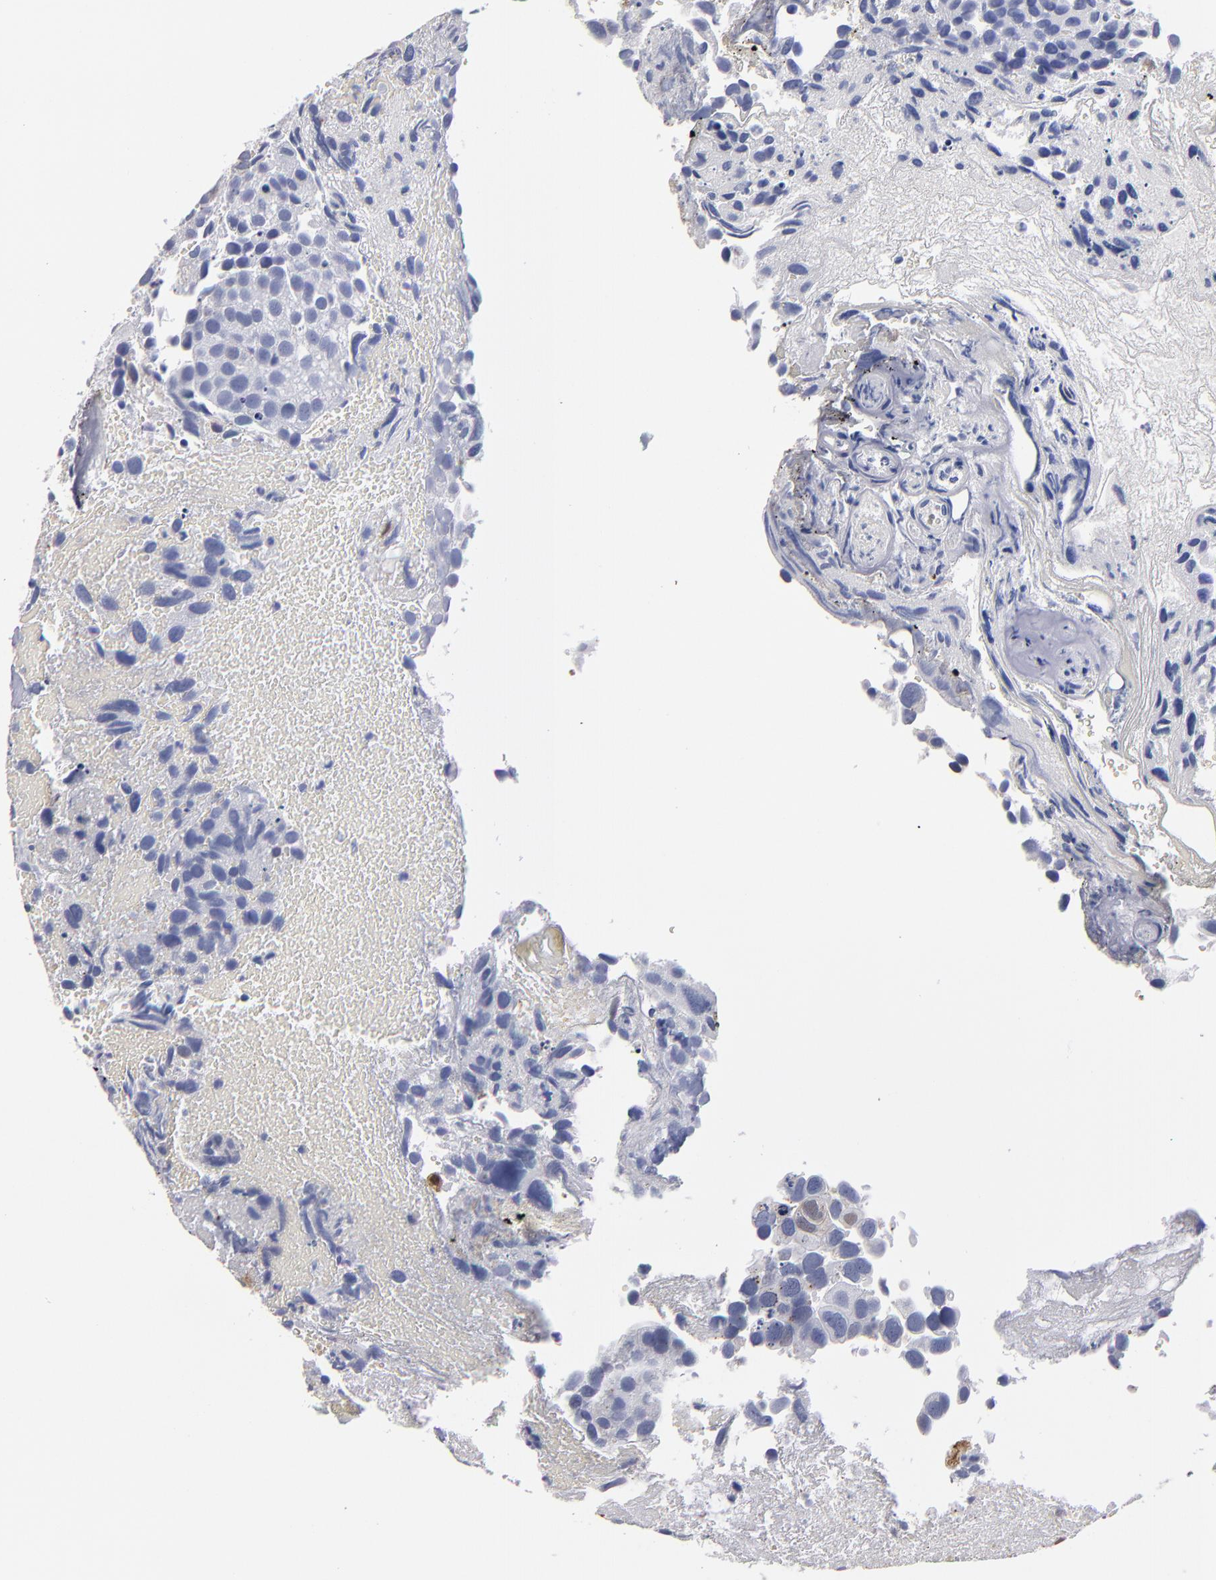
{"staining": {"intensity": "moderate", "quantity": "25%-75%", "location": "cytoplasmic/membranous,nuclear"}, "tissue": "urothelial cancer", "cell_type": "Tumor cells", "image_type": "cancer", "snomed": [{"axis": "morphology", "description": "Urothelial carcinoma, High grade"}, {"axis": "topography", "description": "Urinary bladder"}], "caption": "Tumor cells exhibit moderate cytoplasmic/membranous and nuclear staining in approximately 25%-75% of cells in high-grade urothelial carcinoma.", "gene": "FABP4", "patient": {"sex": "male", "age": 72}}